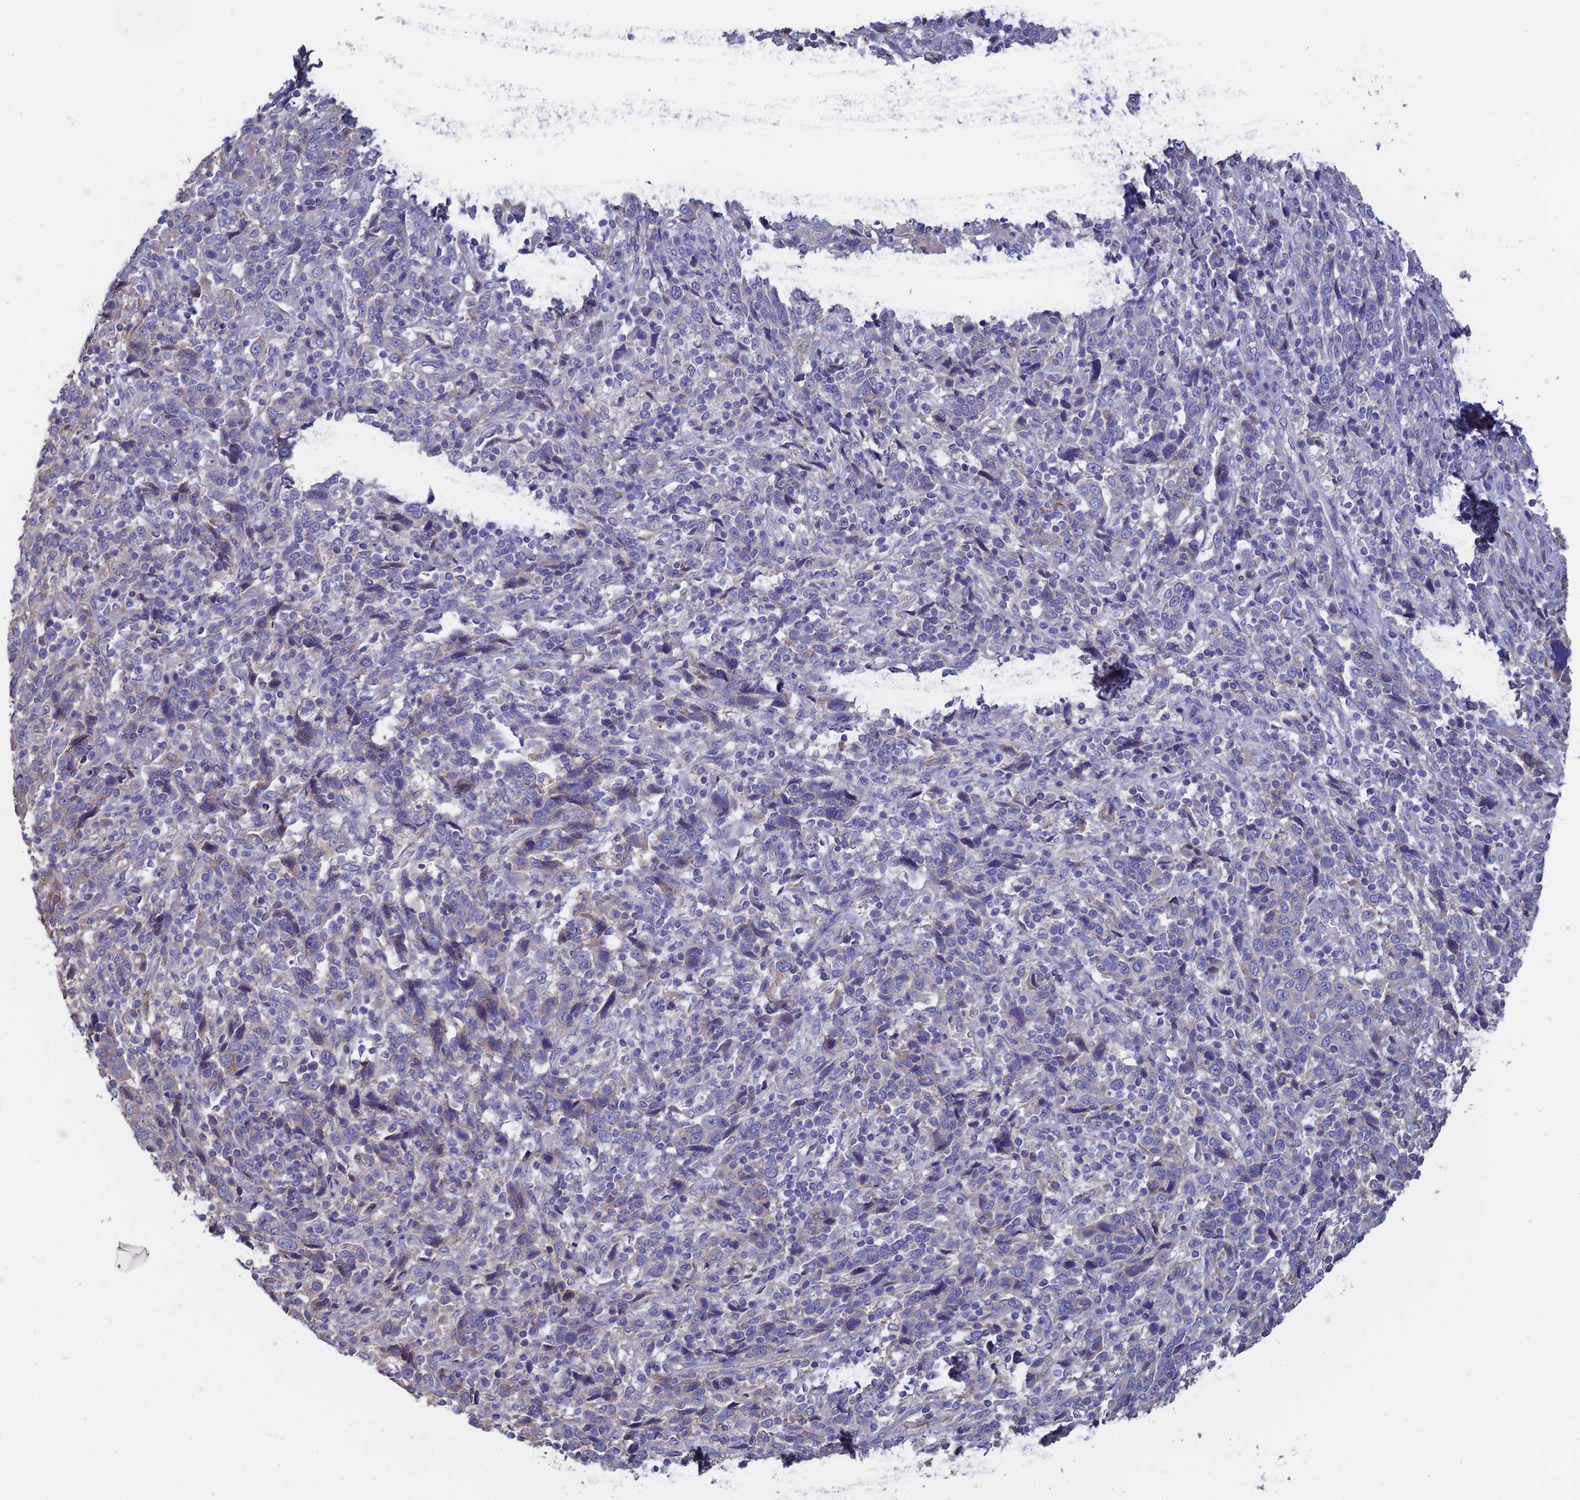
{"staining": {"intensity": "negative", "quantity": "none", "location": "none"}, "tissue": "cervical cancer", "cell_type": "Tumor cells", "image_type": "cancer", "snomed": [{"axis": "morphology", "description": "Squamous cell carcinoma, NOS"}, {"axis": "topography", "description": "Cervix"}], "caption": "An image of human cervical squamous cell carcinoma is negative for staining in tumor cells.", "gene": "PCDHA5", "patient": {"sex": "female", "age": 46}}